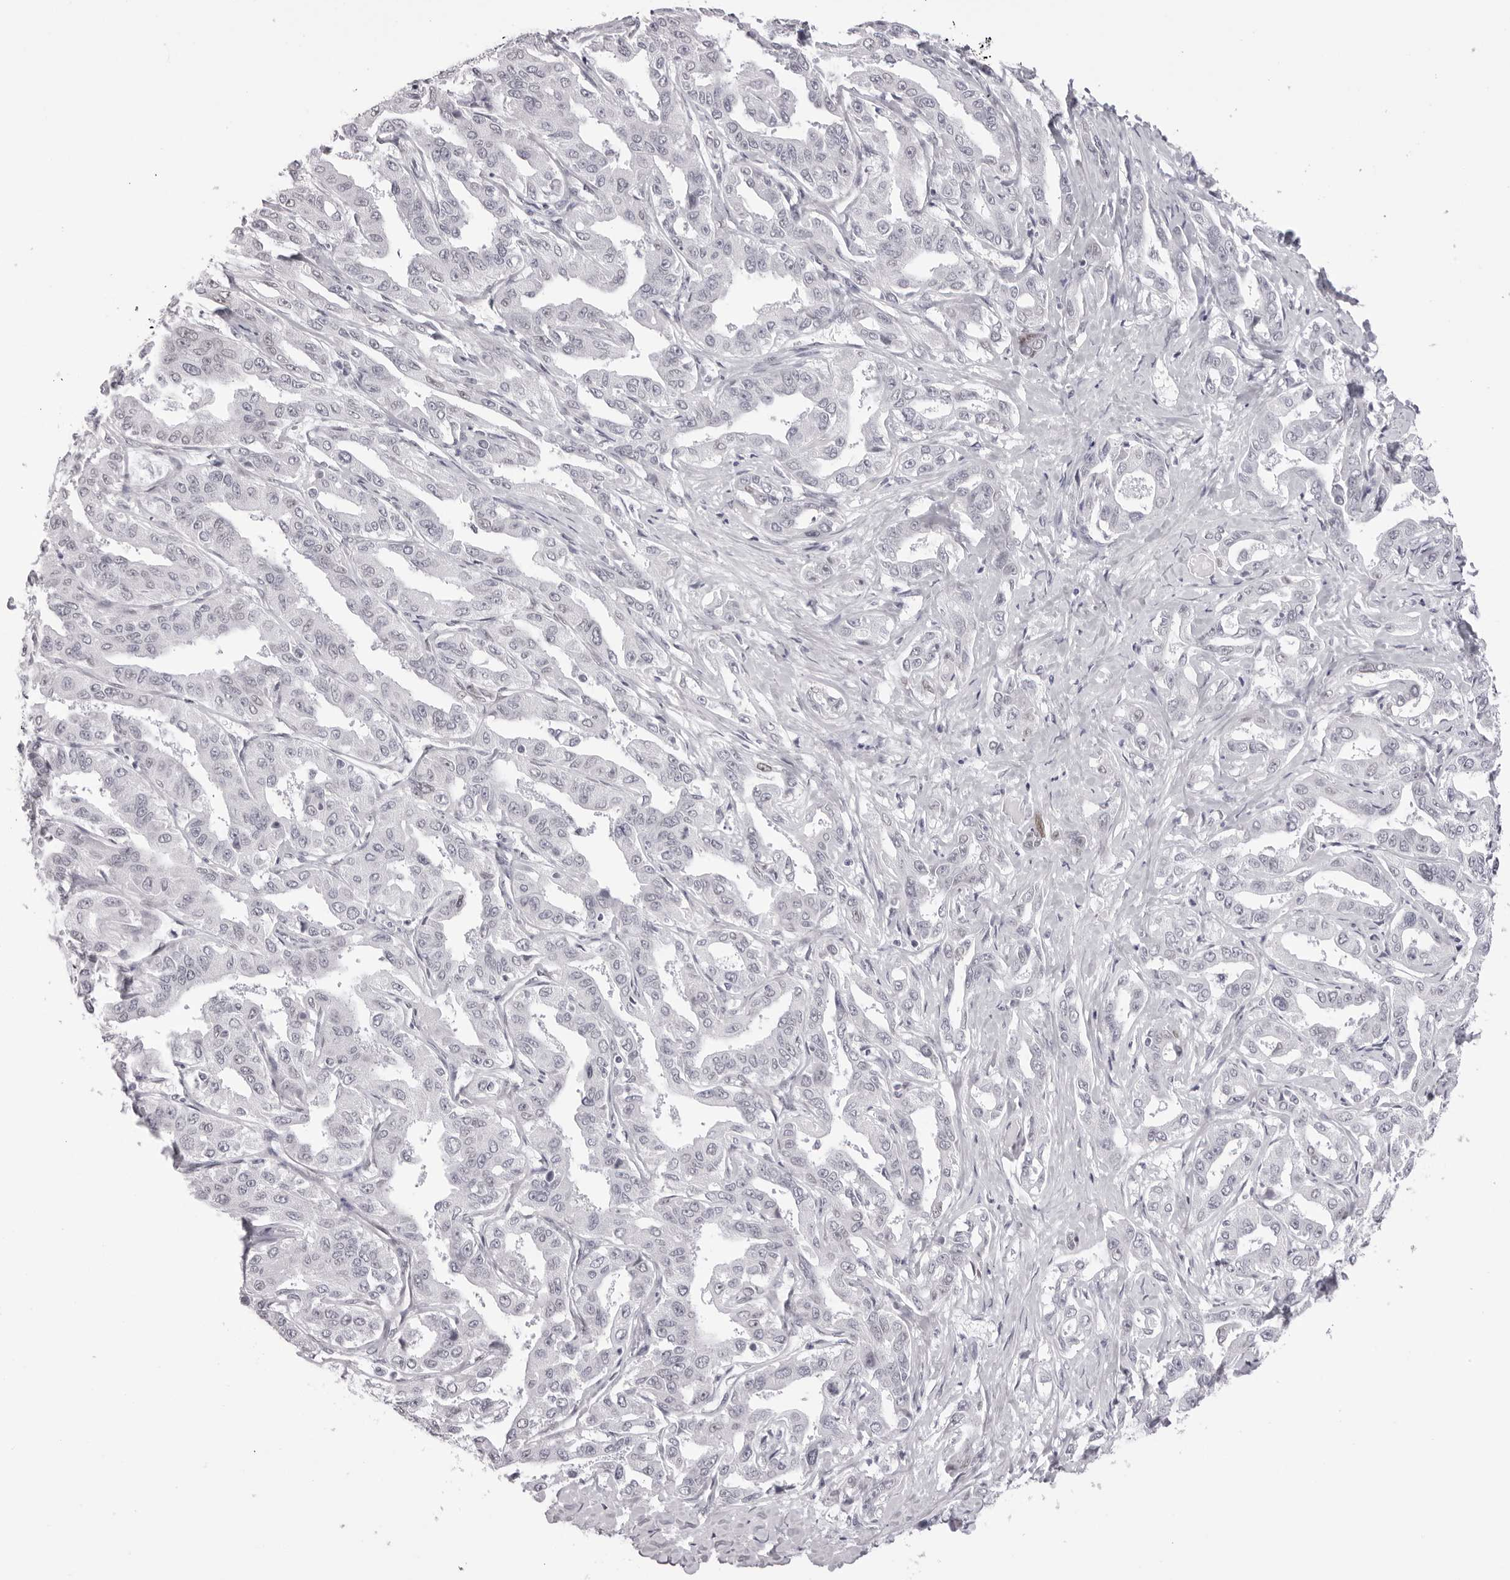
{"staining": {"intensity": "negative", "quantity": "none", "location": "none"}, "tissue": "liver cancer", "cell_type": "Tumor cells", "image_type": "cancer", "snomed": [{"axis": "morphology", "description": "Cholangiocarcinoma"}, {"axis": "topography", "description": "Liver"}], "caption": "Liver cancer (cholangiocarcinoma) was stained to show a protein in brown. There is no significant positivity in tumor cells.", "gene": "MAFK", "patient": {"sex": "male", "age": 59}}